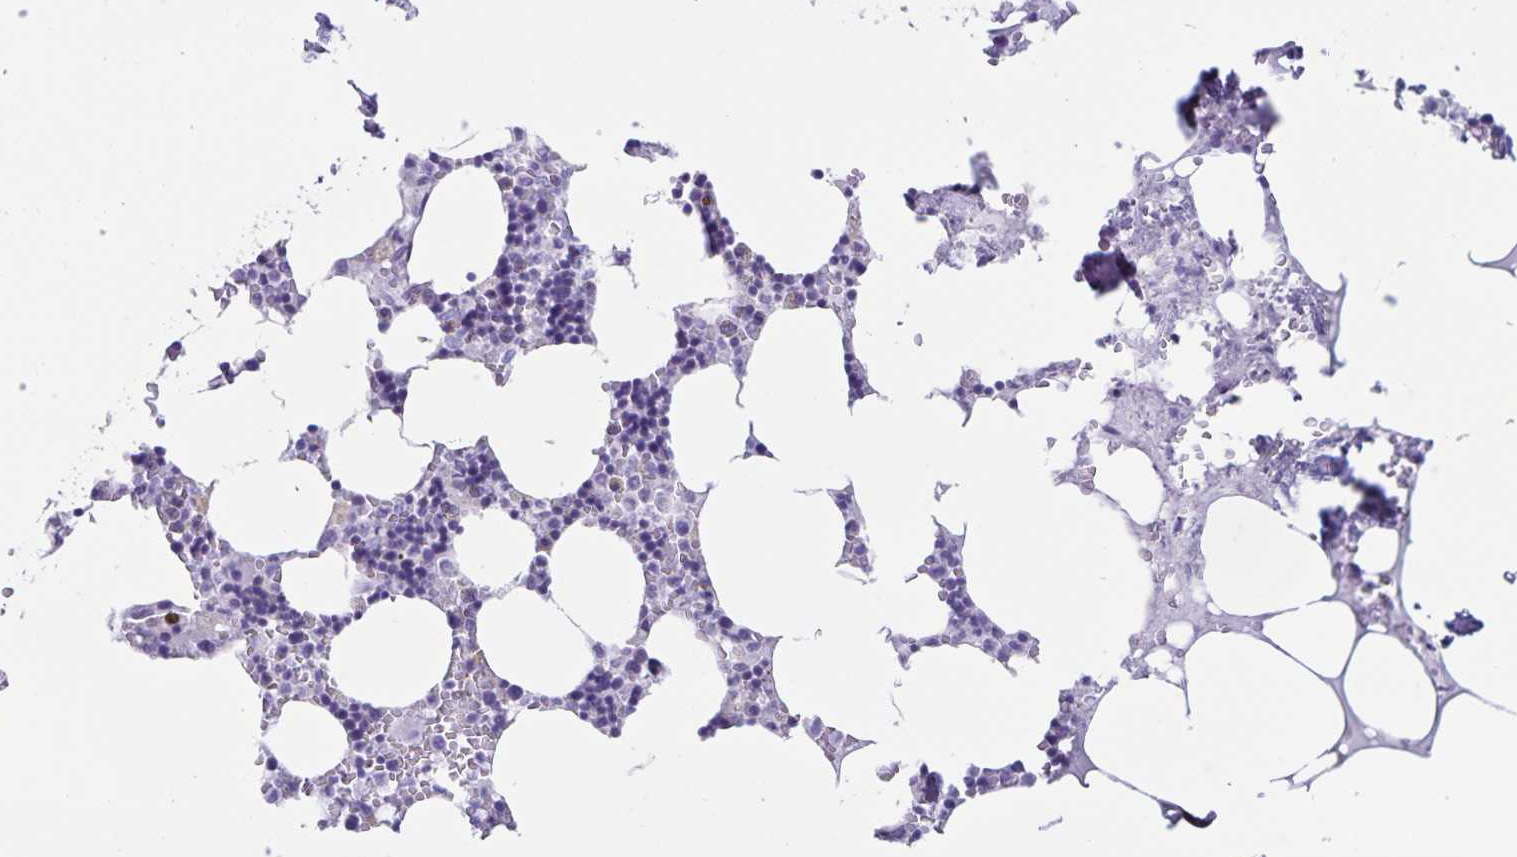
{"staining": {"intensity": "negative", "quantity": "none", "location": "none"}, "tissue": "bone marrow", "cell_type": "Hematopoietic cells", "image_type": "normal", "snomed": [{"axis": "morphology", "description": "Normal tissue, NOS"}, {"axis": "topography", "description": "Bone marrow"}], "caption": "Immunohistochemistry (IHC) histopathology image of benign human bone marrow stained for a protein (brown), which demonstrates no staining in hematopoietic cells.", "gene": "SYNM", "patient": {"sex": "male", "age": 54}}